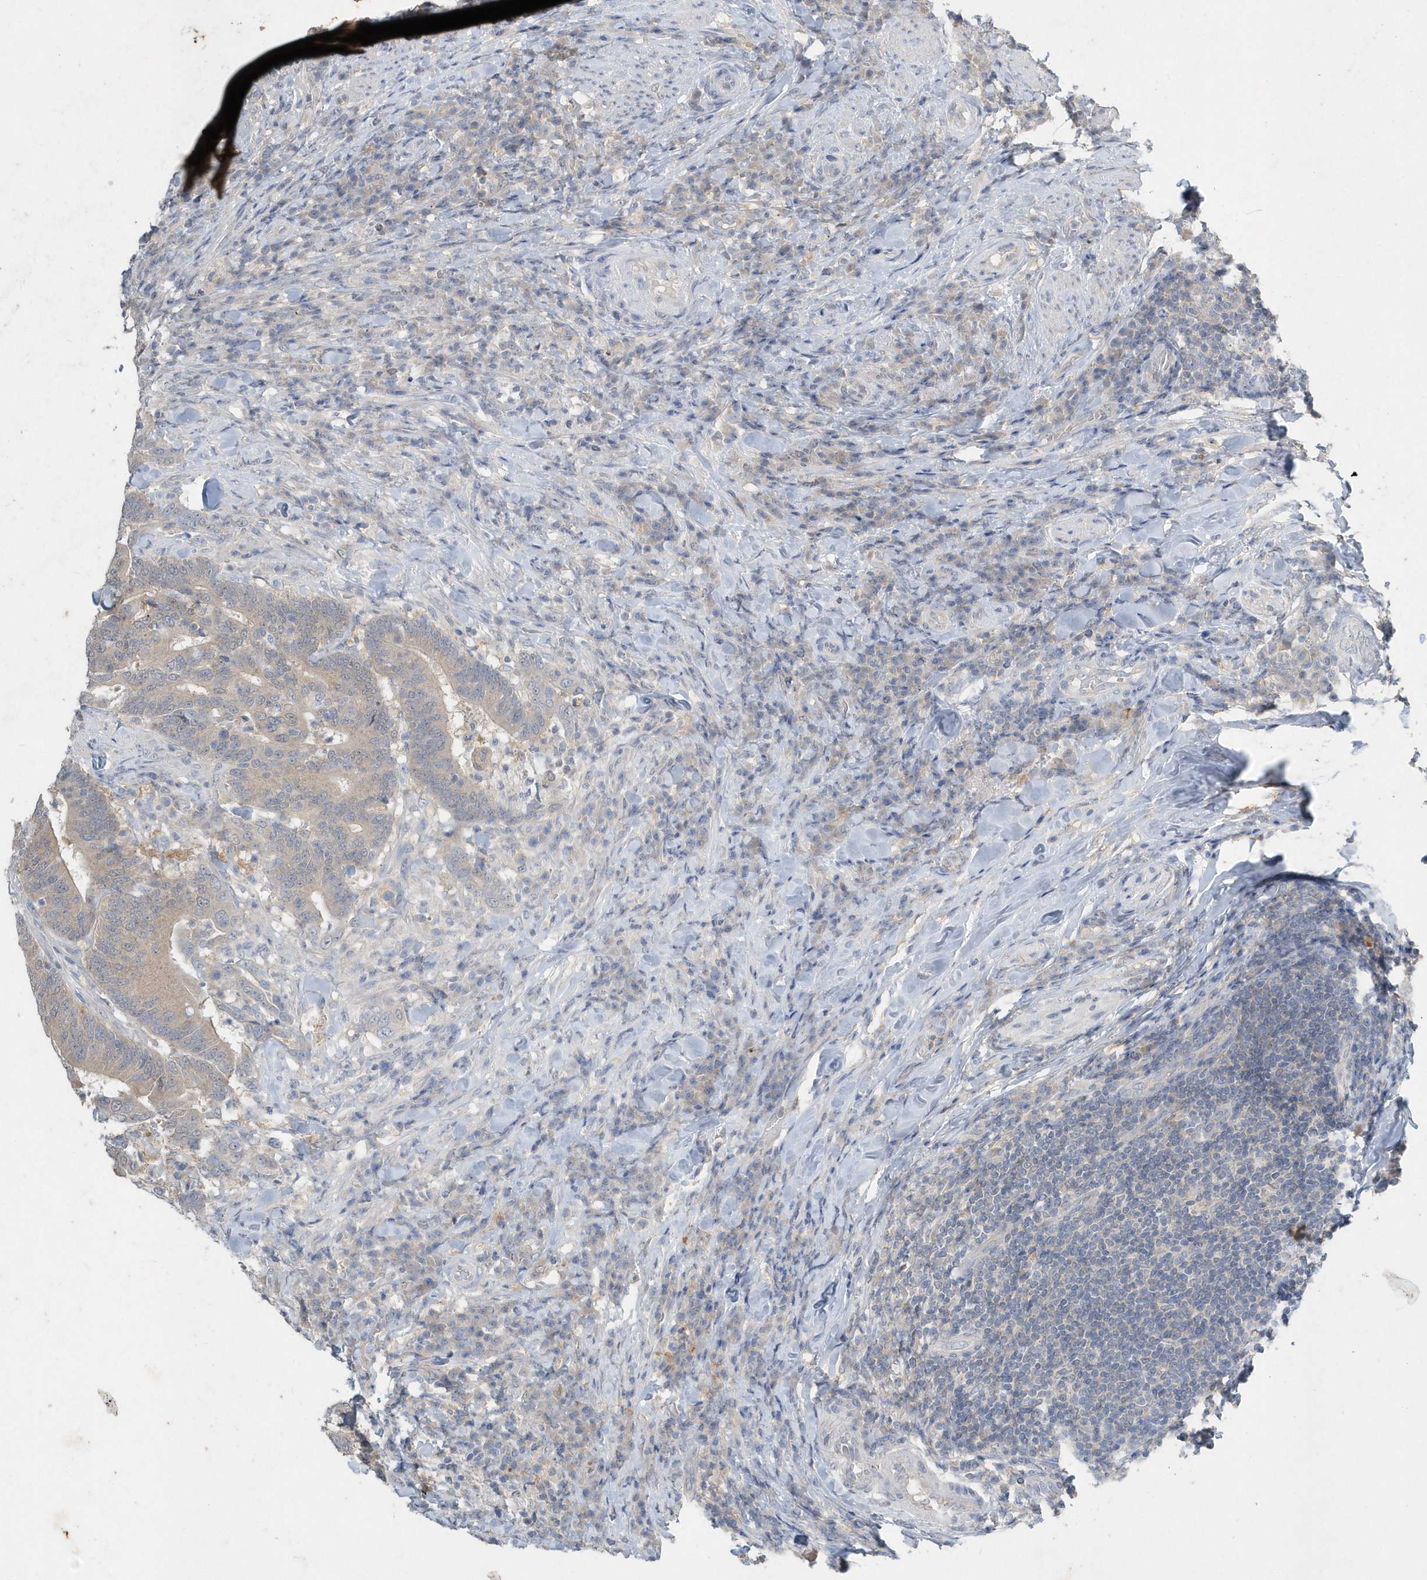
{"staining": {"intensity": "weak", "quantity": "25%-75%", "location": "cytoplasmic/membranous"}, "tissue": "colorectal cancer", "cell_type": "Tumor cells", "image_type": "cancer", "snomed": [{"axis": "morphology", "description": "Adenocarcinoma, NOS"}, {"axis": "topography", "description": "Colon"}], "caption": "Colorectal cancer (adenocarcinoma) tissue shows weak cytoplasmic/membranous expression in approximately 25%-75% of tumor cells", "gene": "AKR7A2", "patient": {"sex": "female", "age": 66}}